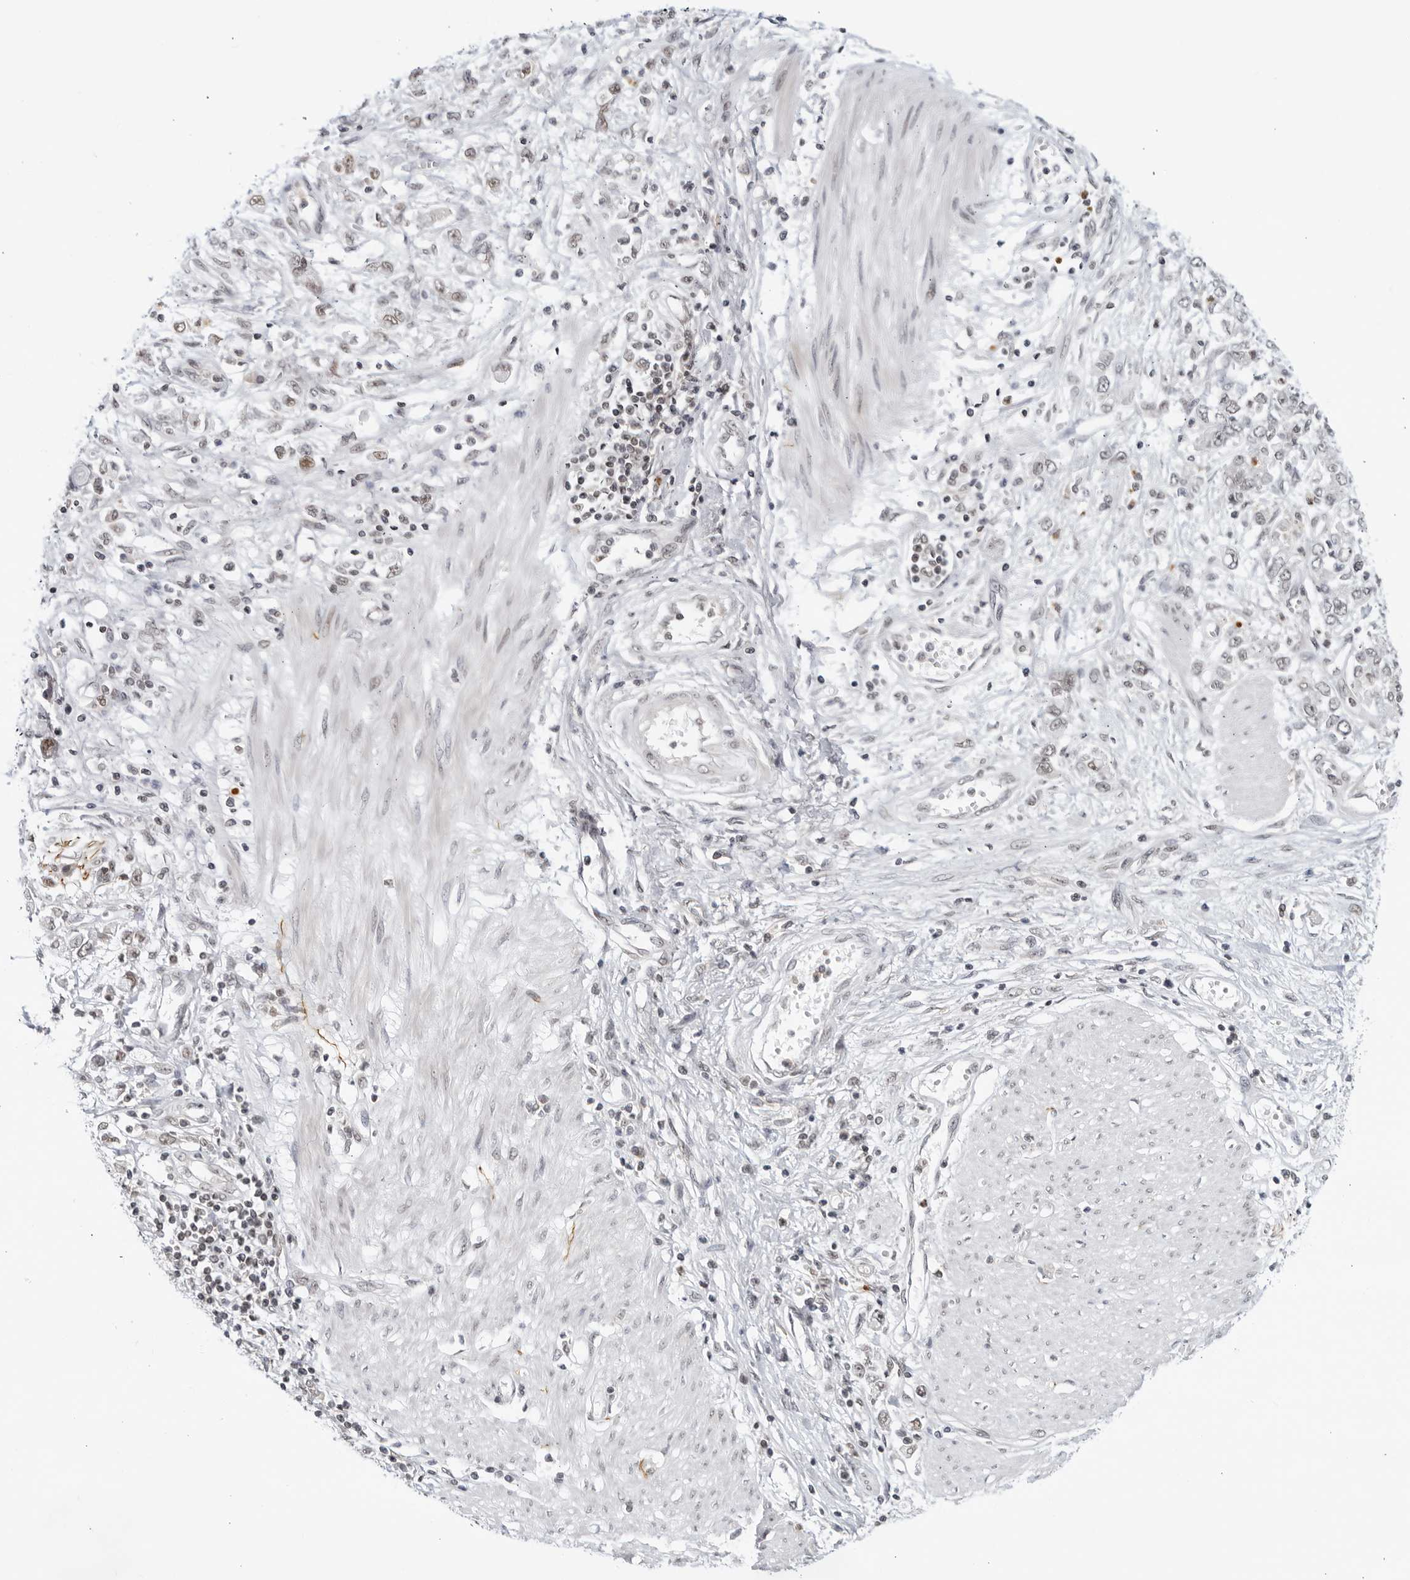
{"staining": {"intensity": "negative", "quantity": "none", "location": "none"}, "tissue": "stomach cancer", "cell_type": "Tumor cells", "image_type": "cancer", "snomed": [{"axis": "morphology", "description": "Adenocarcinoma, NOS"}, {"axis": "topography", "description": "Stomach"}], "caption": "Immunohistochemical staining of stomach cancer exhibits no significant staining in tumor cells.", "gene": "CC2D1B", "patient": {"sex": "female", "age": 76}}